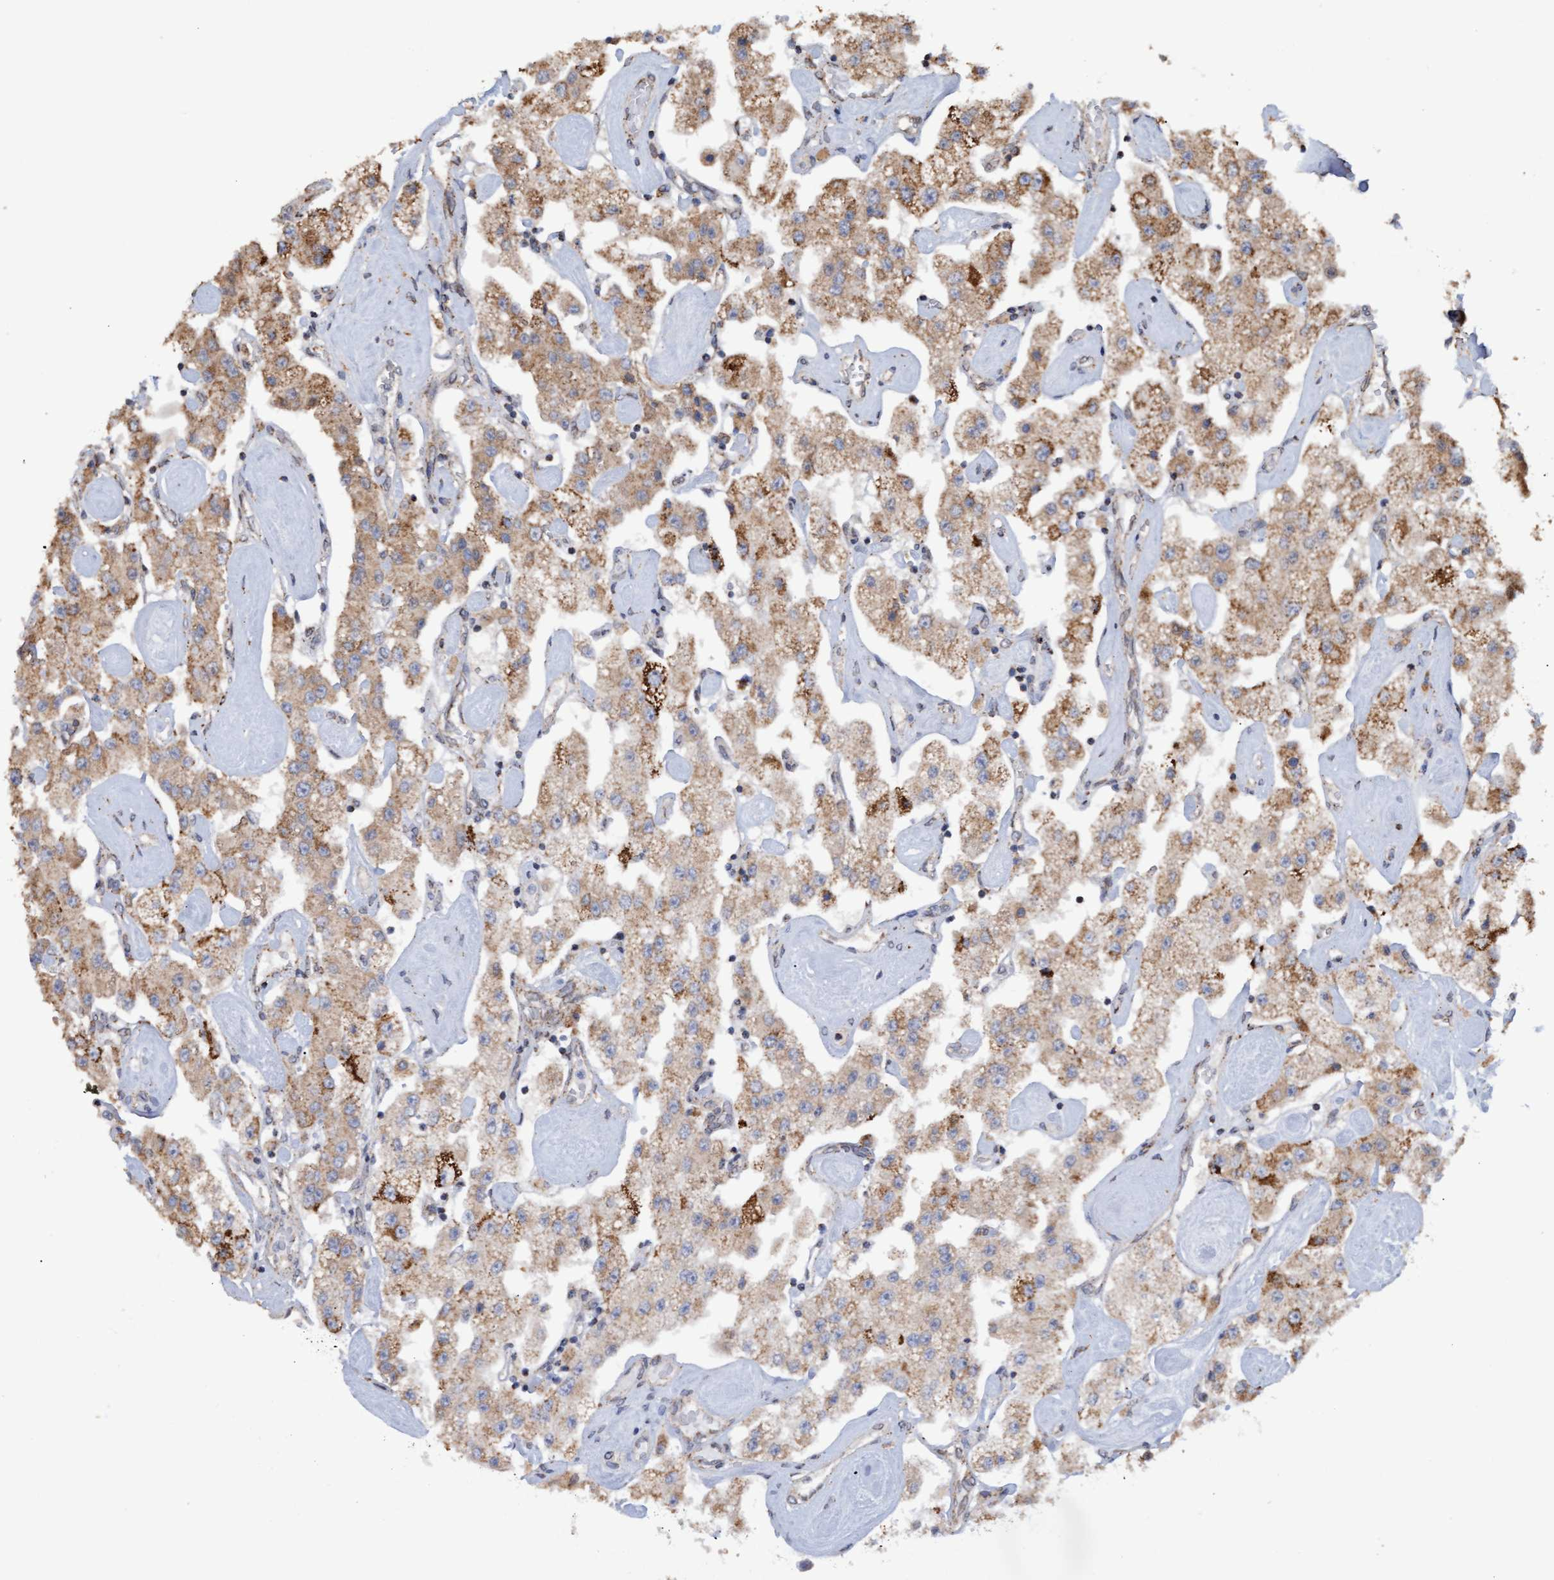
{"staining": {"intensity": "moderate", "quantity": ">75%", "location": "cytoplasmic/membranous"}, "tissue": "carcinoid", "cell_type": "Tumor cells", "image_type": "cancer", "snomed": [{"axis": "morphology", "description": "Carcinoid, malignant, NOS"}, {"axis": "topography", "description": "Pancreas"}], "caption": "This is an image of immunohistochemistry (IHC) staining of carcinoid (malignant), which shows moderate staining in the cytoplasmic/membranous of tumor cells.", "gene": "MGLL", "patient": {"sex": "male", "age": 41}}